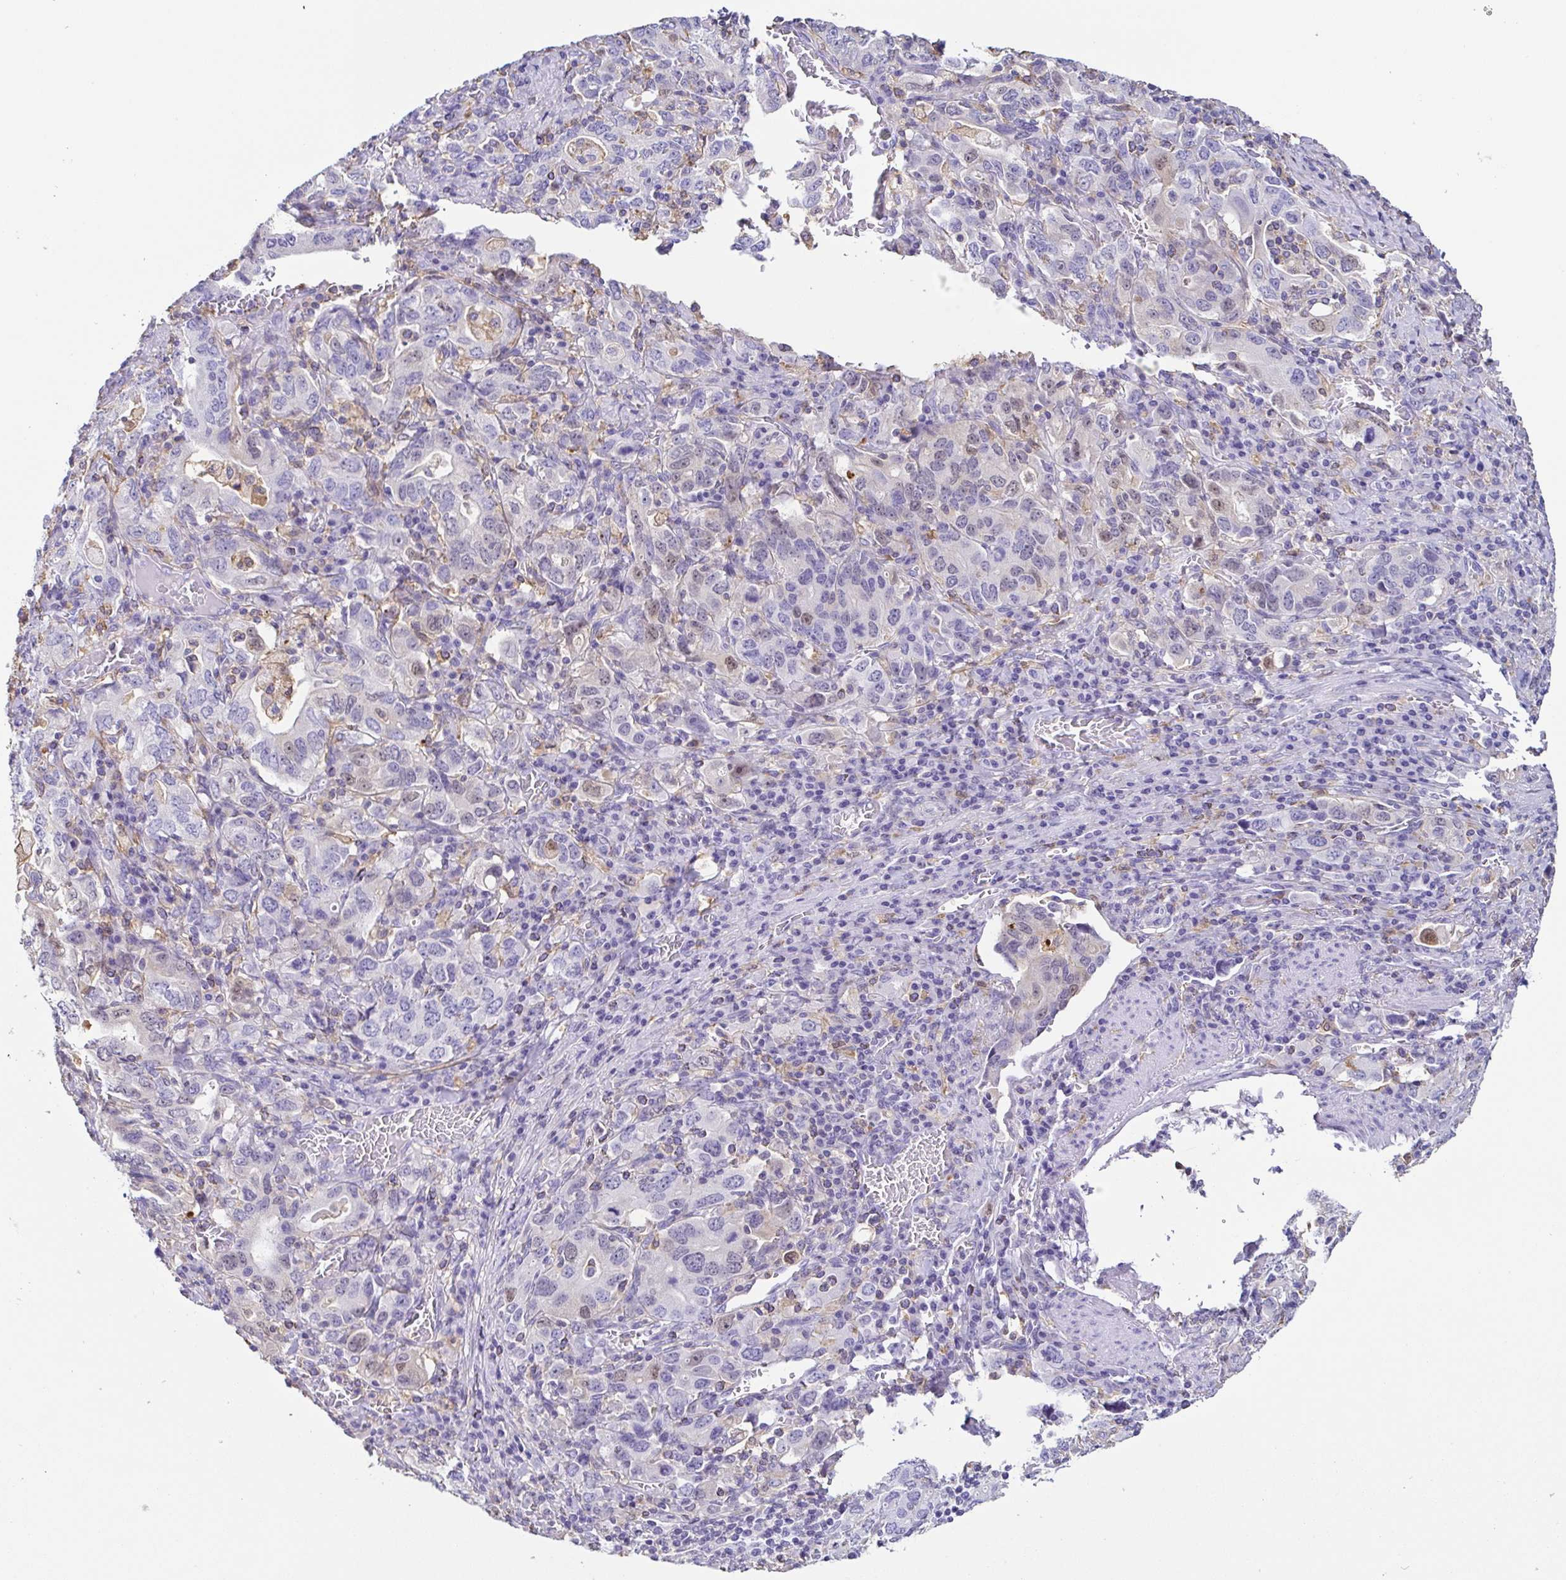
{"staining": {"intensity": "negative", "quantity": "none", "location": "none"}, "tissue": "stomach cancer", "cell_type": "Tumor cells", "image_type": "cancer", "snomed": [{"axis": "morphology", "description": "Adenocarcinoma, NOS"}, {"axis": "topography", "description": "Stomach, upper"}, {"axis": "topography", "description": "Stomach"}], "caption": "IHC of human stomach cancer (adenocarcinoma) reveals no positivity in tumor cells.", "gene": "ANXA10", "patient": {"sex": "male", "age": 62}}